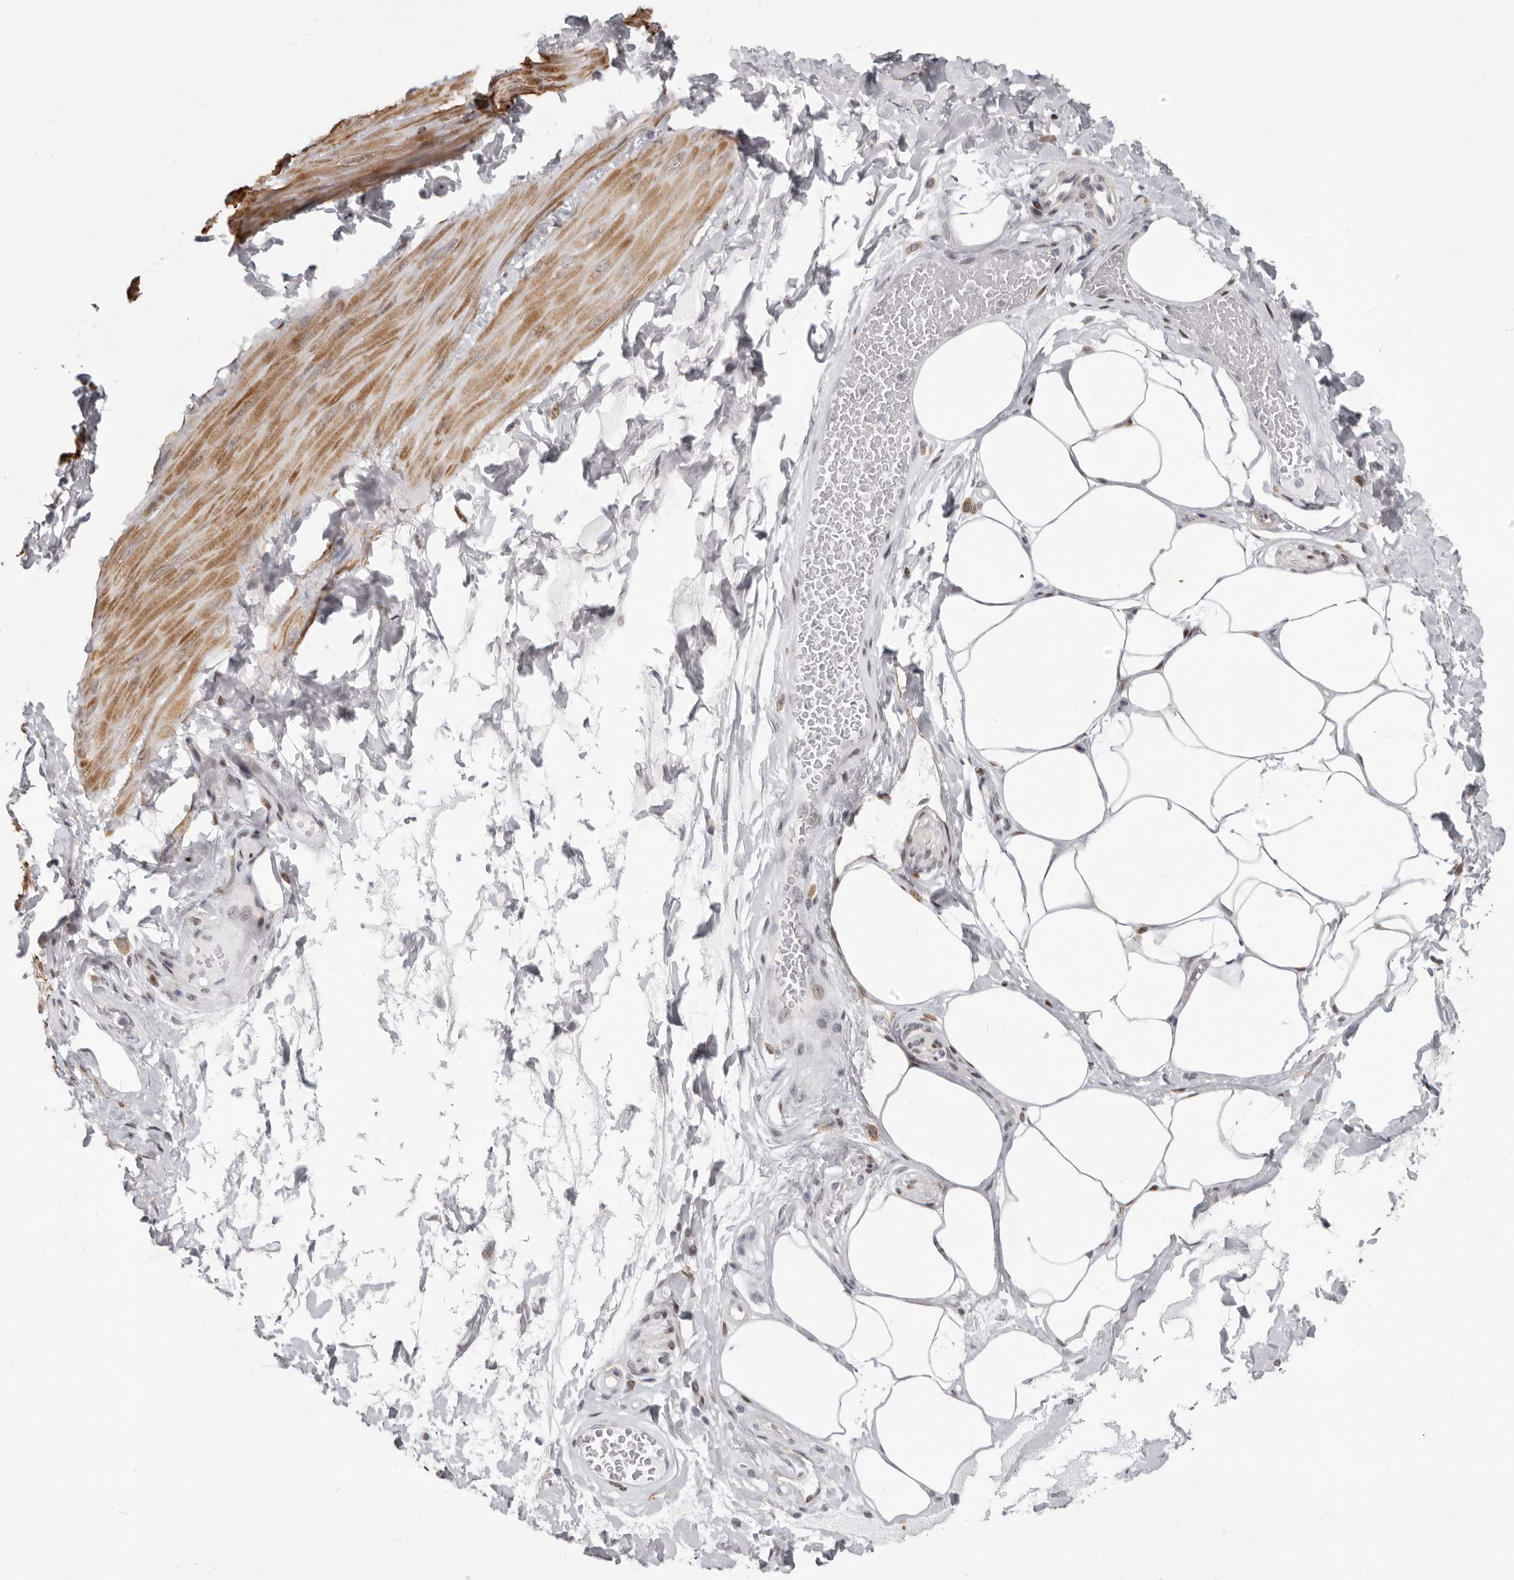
{"staining": {"intensity": "moderate", "quantity": ">75%", "location": "cytoplasmic/membranous,nuclear"}, "tissue": "smooth muscle", "cell_type": "Smooth muscle cells", "image_type": "normal", "snomed": [{"axis": "morphology", "description": "Urothelial carcinoma, High grade"}, {"axis": "topography", "description": "Urinary bladder"}], "caption": "This micrograph shows unremarkable smooth muscle stained with IHC to label a protein in brown. The cytoplasmic/membranous,nuclear of smooth muscle cells show moderate positivity for the protein. Nuclei are counter-stained blue.", "gene": "SRP19", "patient": {"sex": "male", "age": 46}}